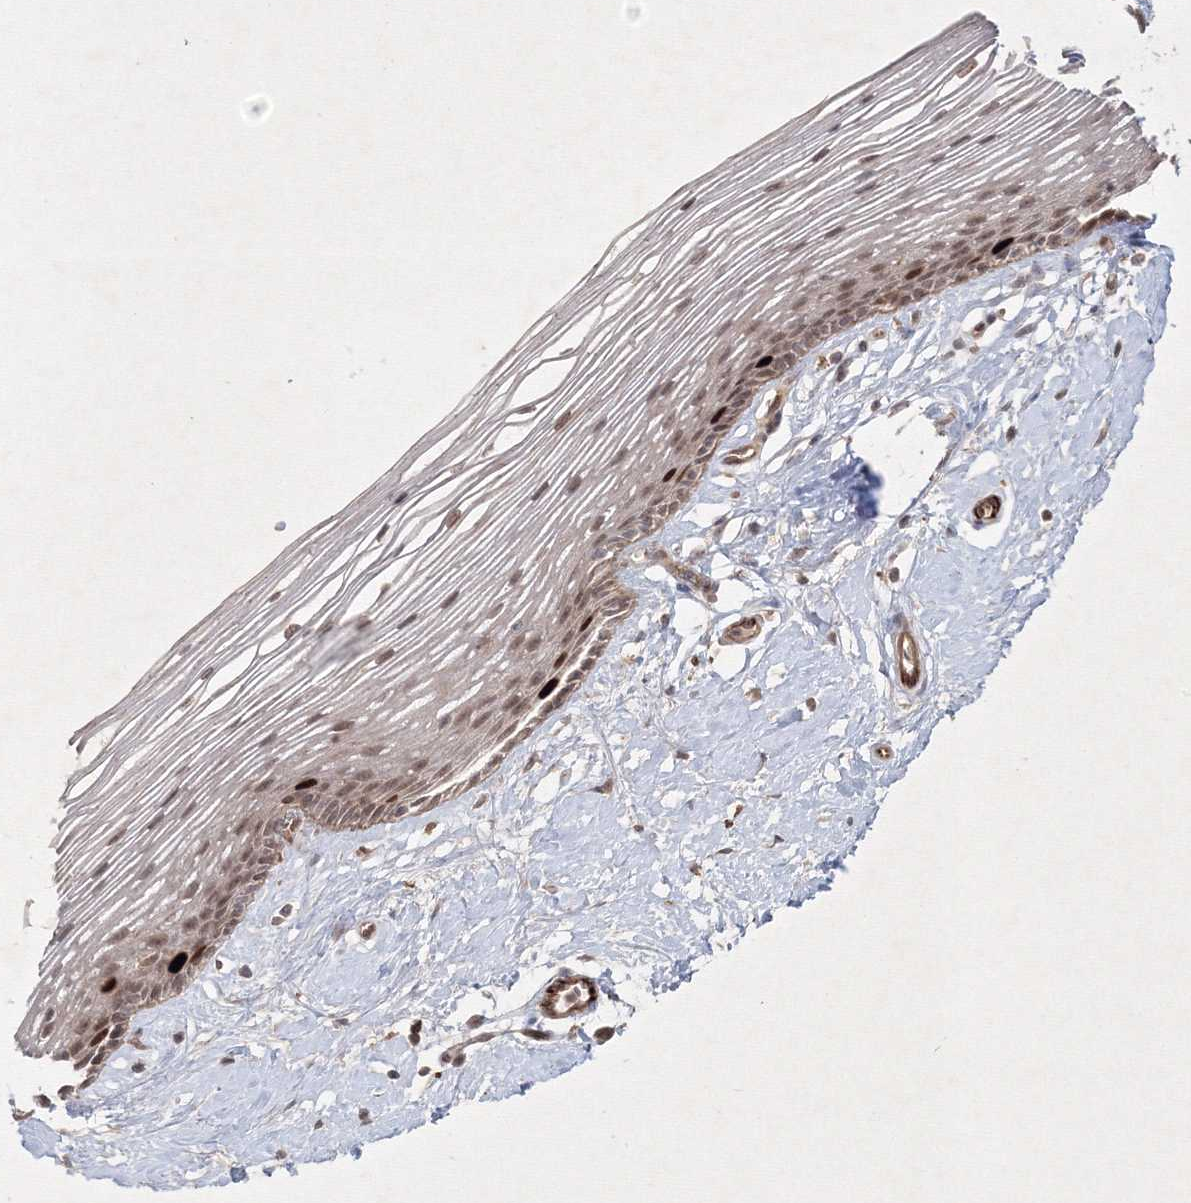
{"staining": {"intensity": "strong", "quantity": "<25%", "location": "nuclear"}, "tissue": "vagina", "cell_type": "Squamous epithelial cells", "image_type": "normal", "snomed": [{"axis": "morphology", "description": "Normal tissue, NOS"}, {"axis": "topography", "description": "Vagina"}], "caption": "The micrograph exhibits a brown stain indicating the presence of a protein in the nuclear of squamous epithelial cells in vagina.", "gene": "KIF20A", "patient": {"sex": "female", "age": 46}}